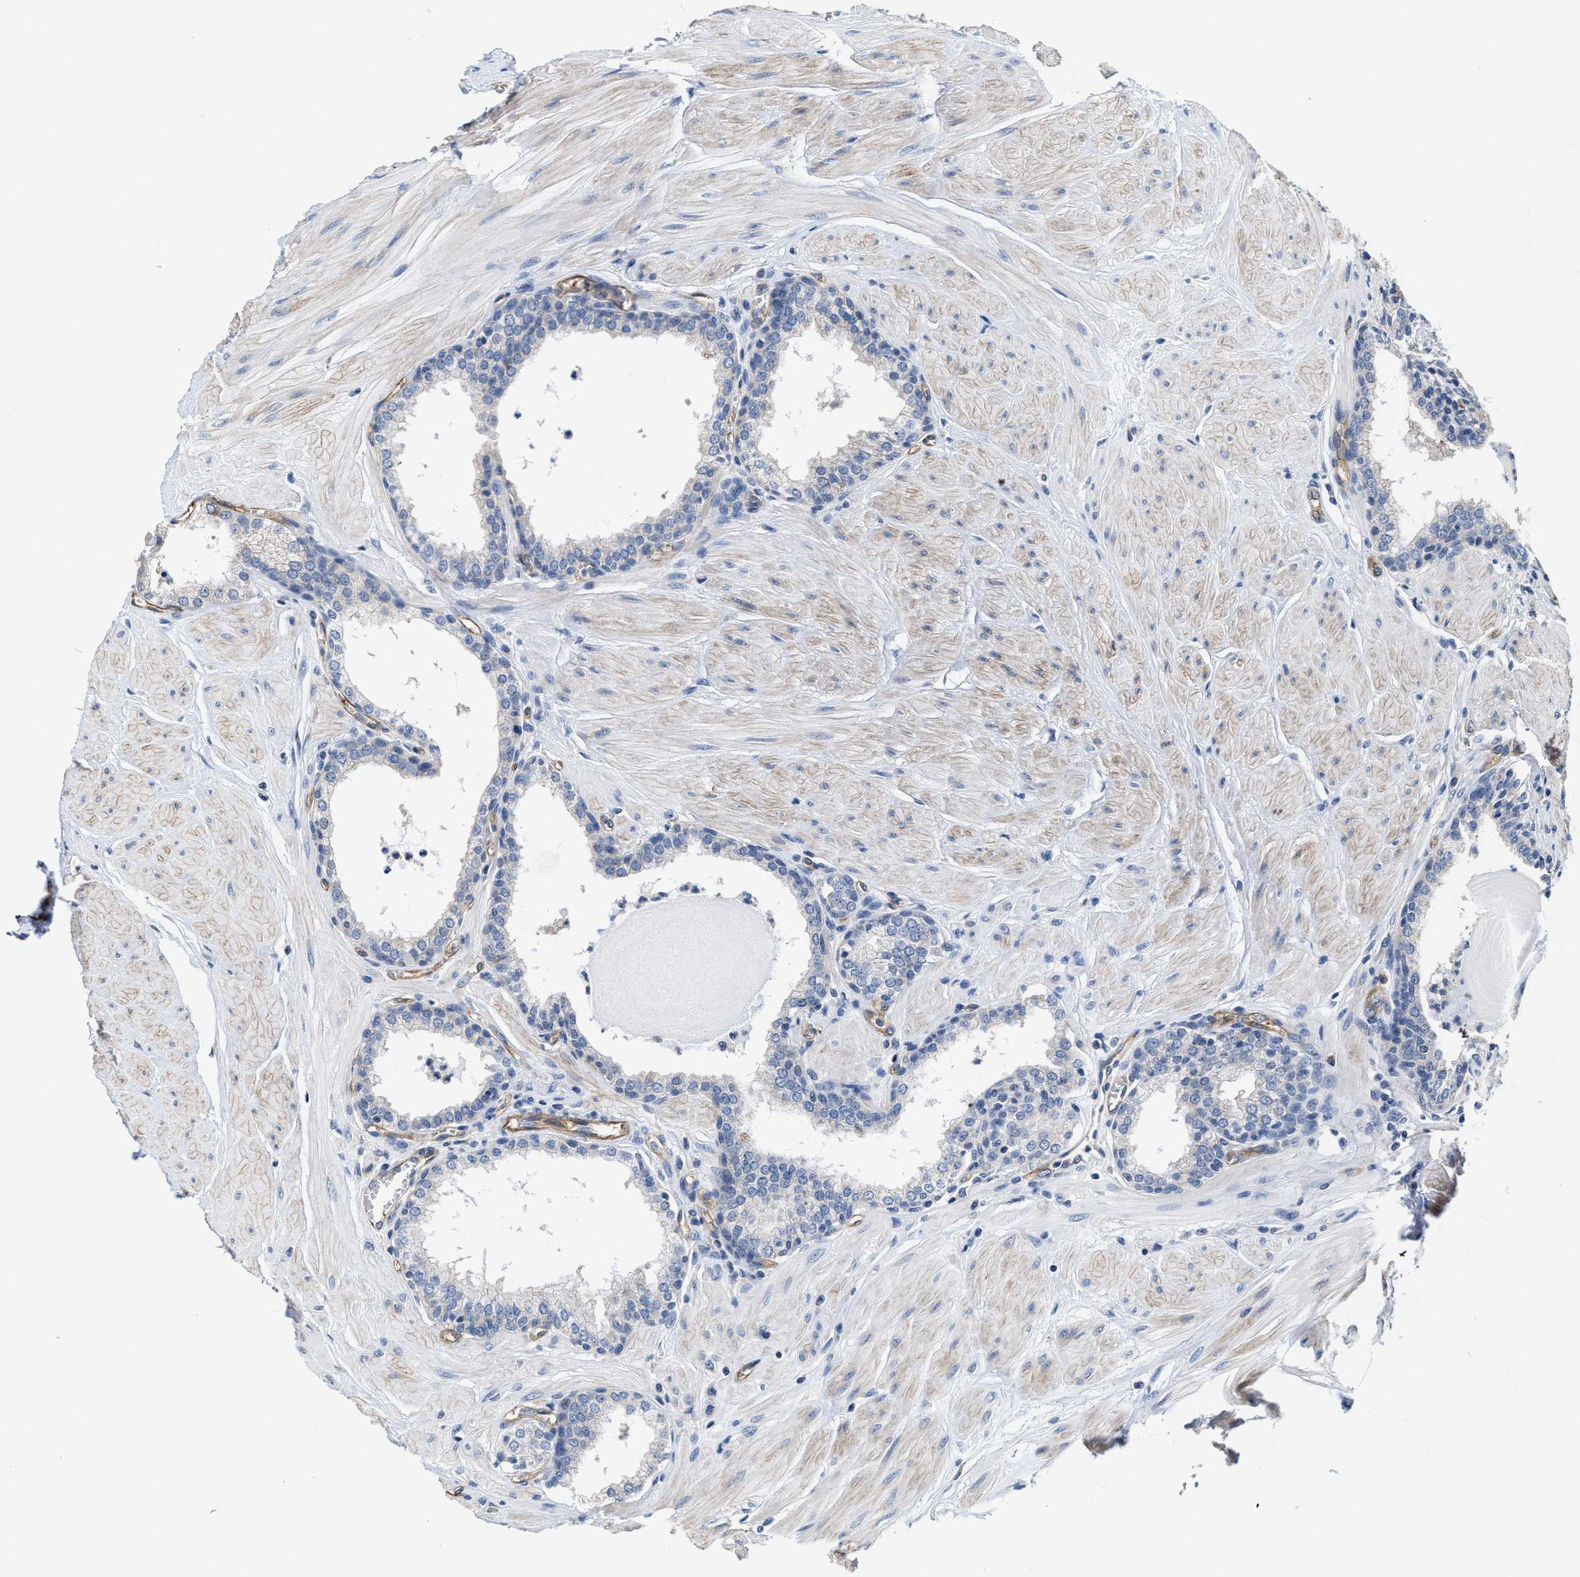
{"staining": {"intensity": "negative", "quantity": "none", "location": "none"}, "tissue": "prostate", "cell_type": "Glandular cells", "image_type": "normal", "snomed": [{"axis": "morphology", "description": "Normal tissue, NOS"}, {"axis": "topography", "description": "Prostate"}], "caption": "The micrograph exhibits no significant expression in glandular cells of prostate.", "gene": "C22orf42", "patient": {"sex": "male", "age": 51}}